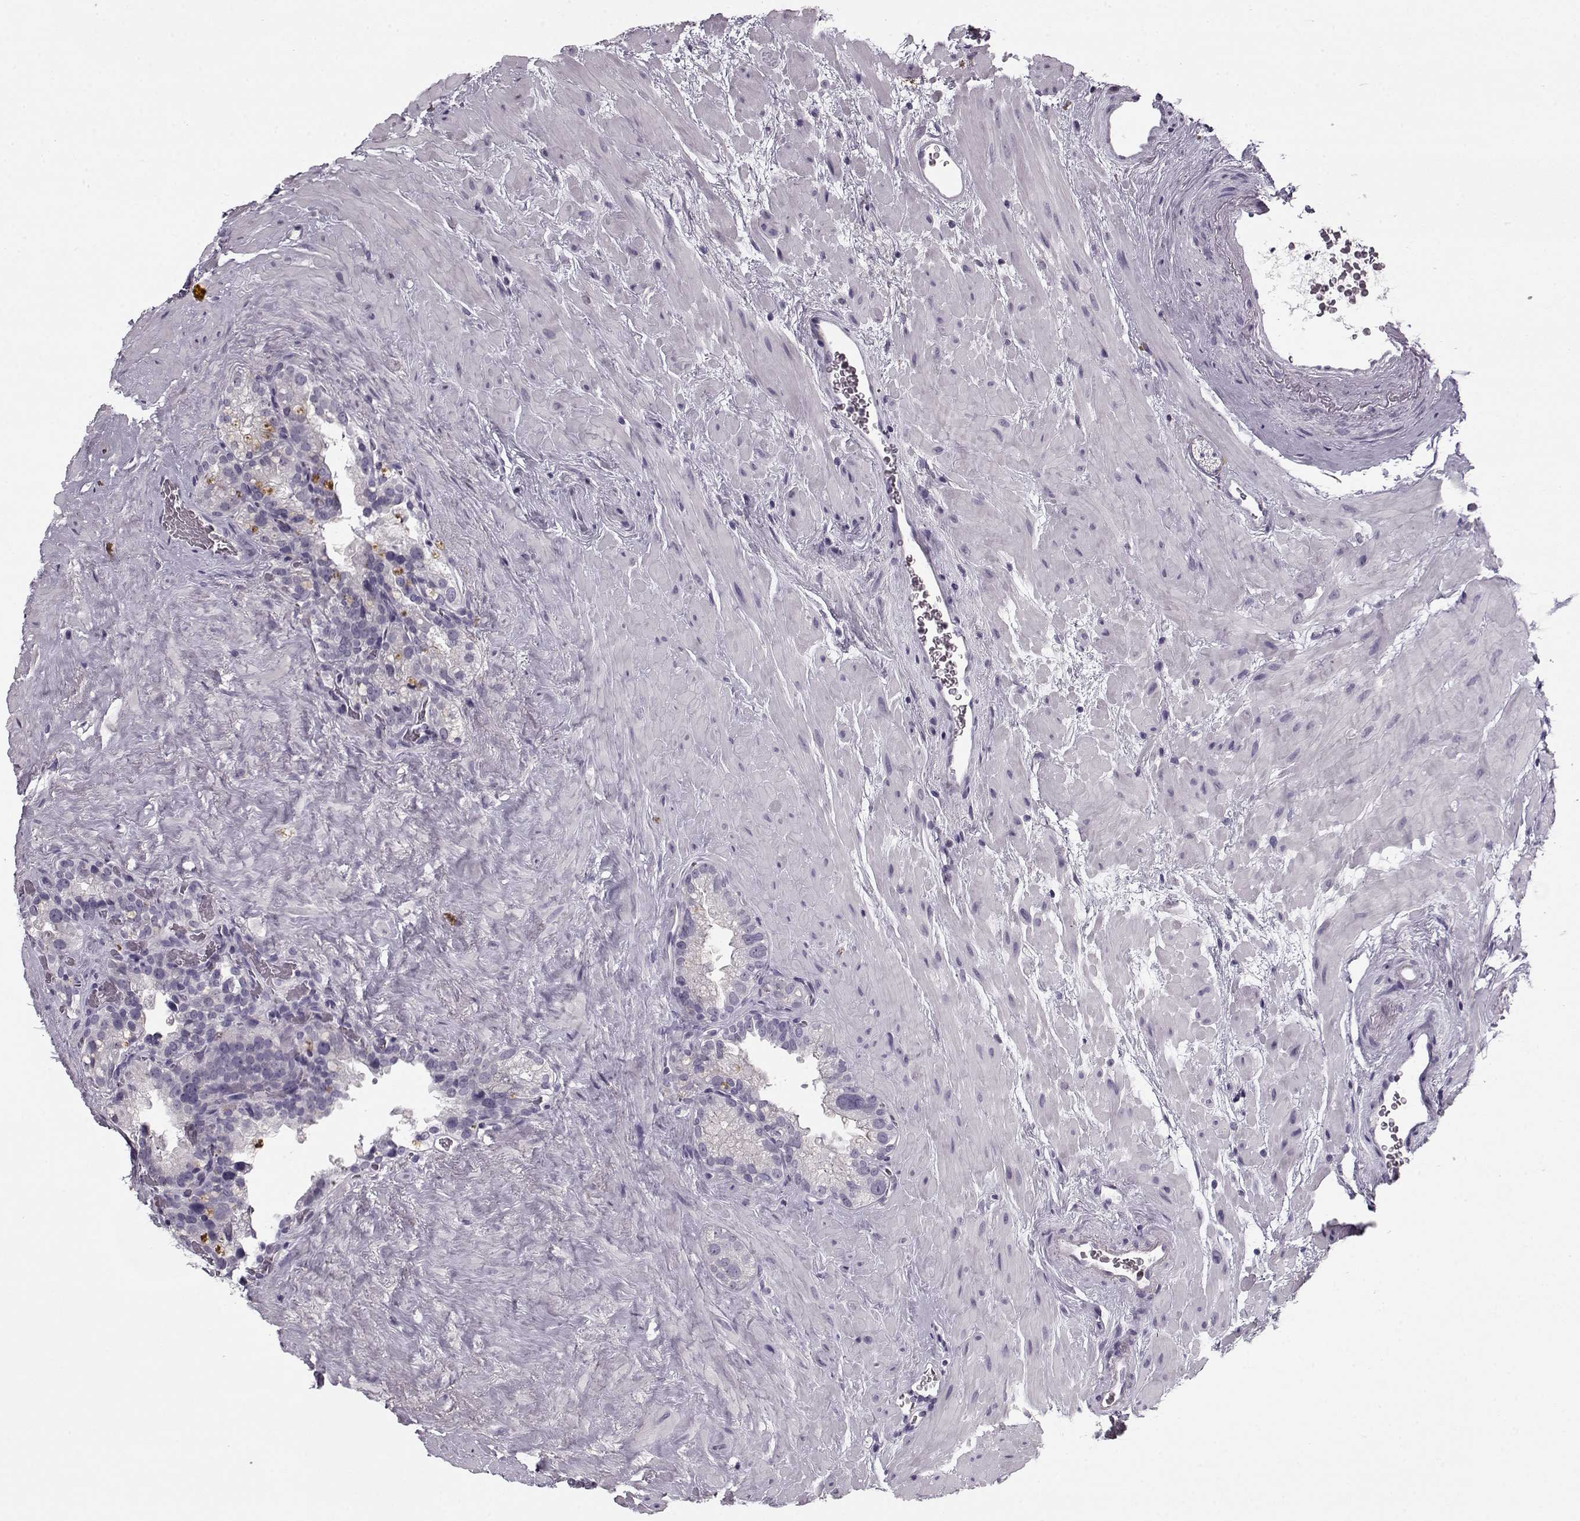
{"staining": {"intensity": "negative", "quantity": "none", "location": "none"}, "tissue": "seminal vesicle", "cell_type": "Glandular cells", "image_type": "normal", "snomed": [{"axis": "morphology", "description": "Normal tissue, NOS"}, {"axis": "topography", "description": "Seminal veicle"}], "caption": "The immunohistochemistry (IHC) micrograph has no significant staining in glandular cells of seminal vesicle.", "gene": "PNMT", "patient": {"sex": "male", "age": 71}}